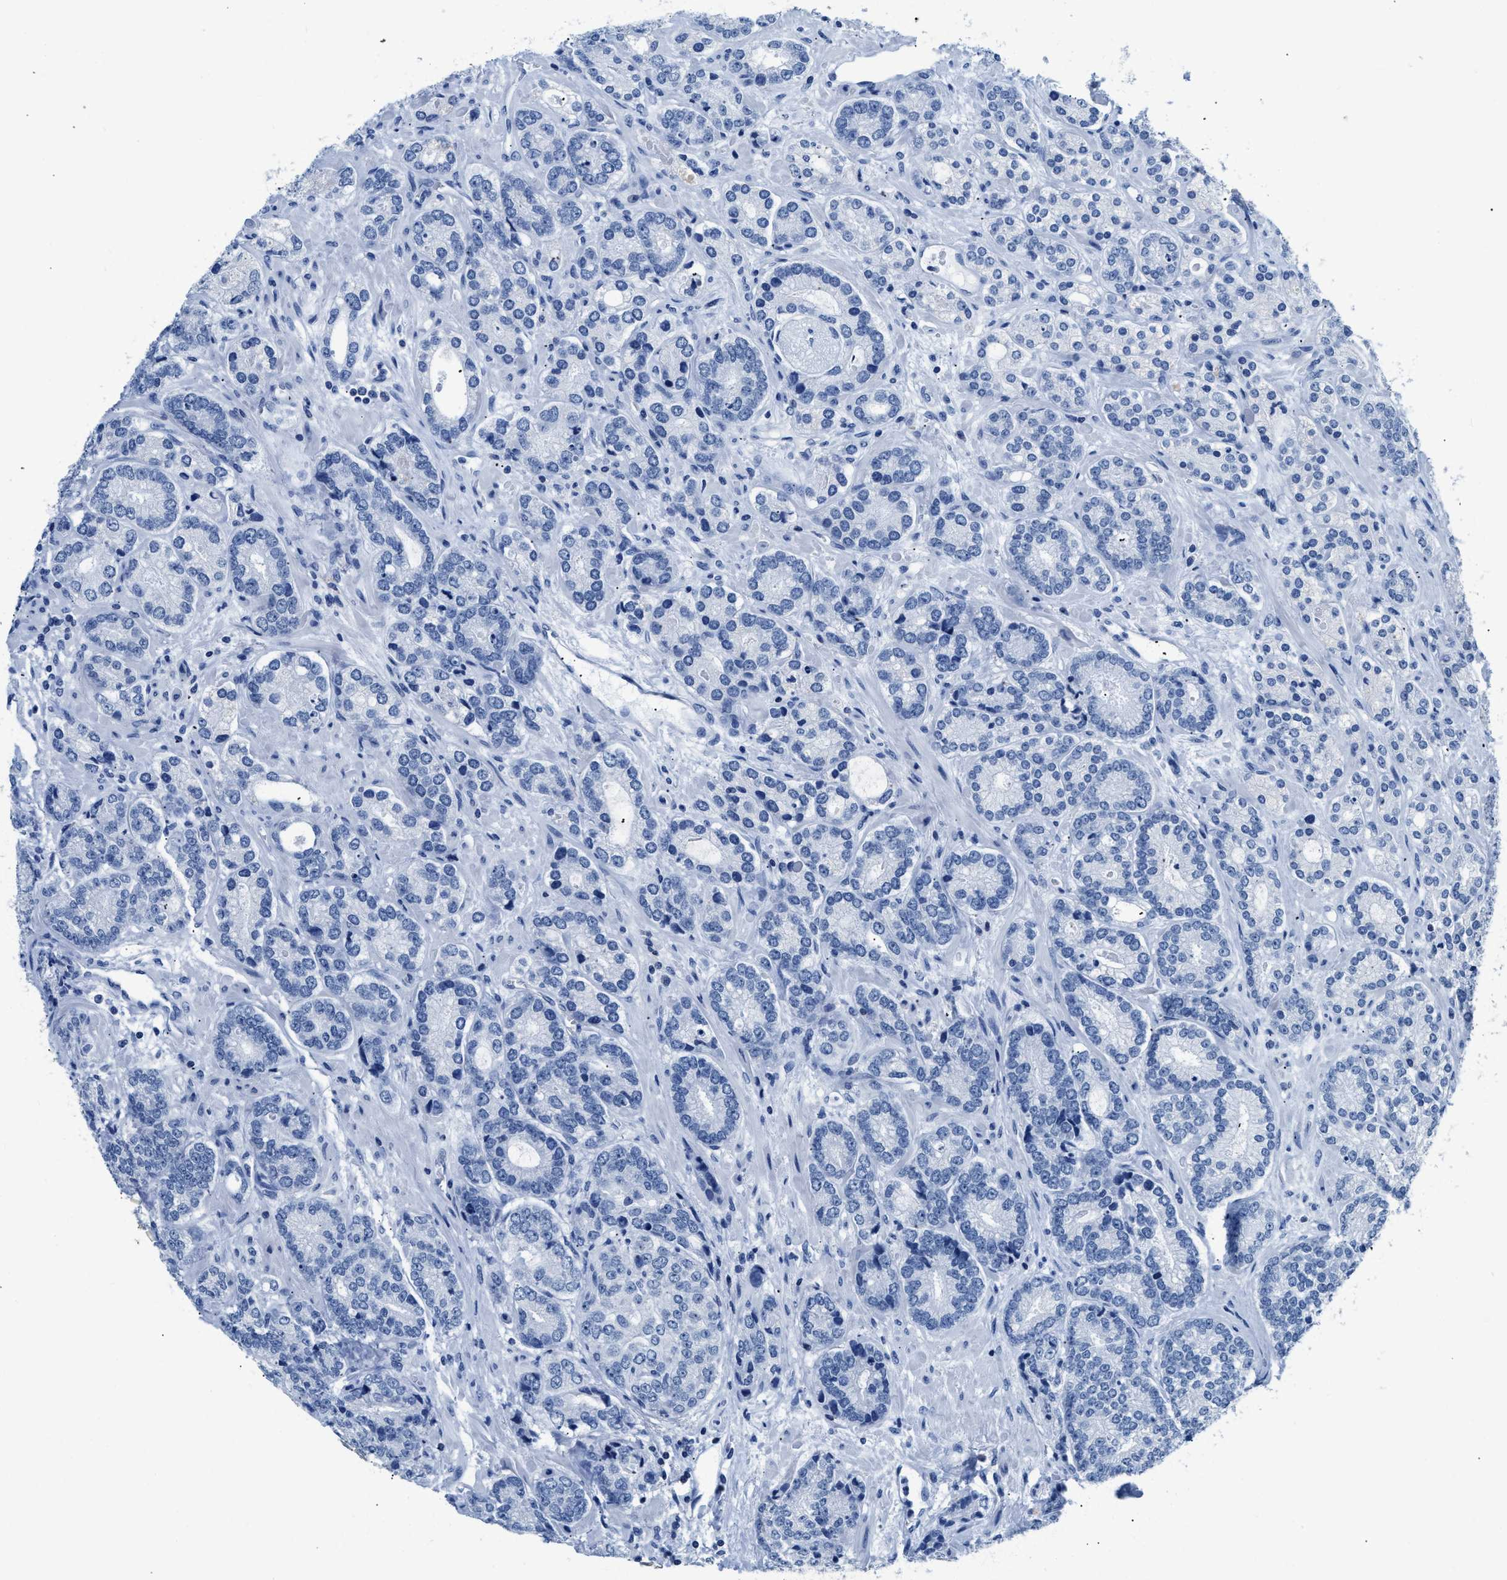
{"staining": {"intensity": "negative", "quantity": "none", "location": "none"}, "tissue": "prostate cancer", "cell_type": "Tumor cells", "image_type": "cancer", "snomed": [{"axis": "morphology", "description": "Adenocarcinoma, High grade"}, {"axis": "topography", "description": "Prostate"}], "caption": "Prostate cancer (high-grade adenocarcinoma) was stained to show a protein in brown. There is no significant staining in tumor cells.", "gene": "NFATC2", "patient": {"sex": "male", "age": 61}}